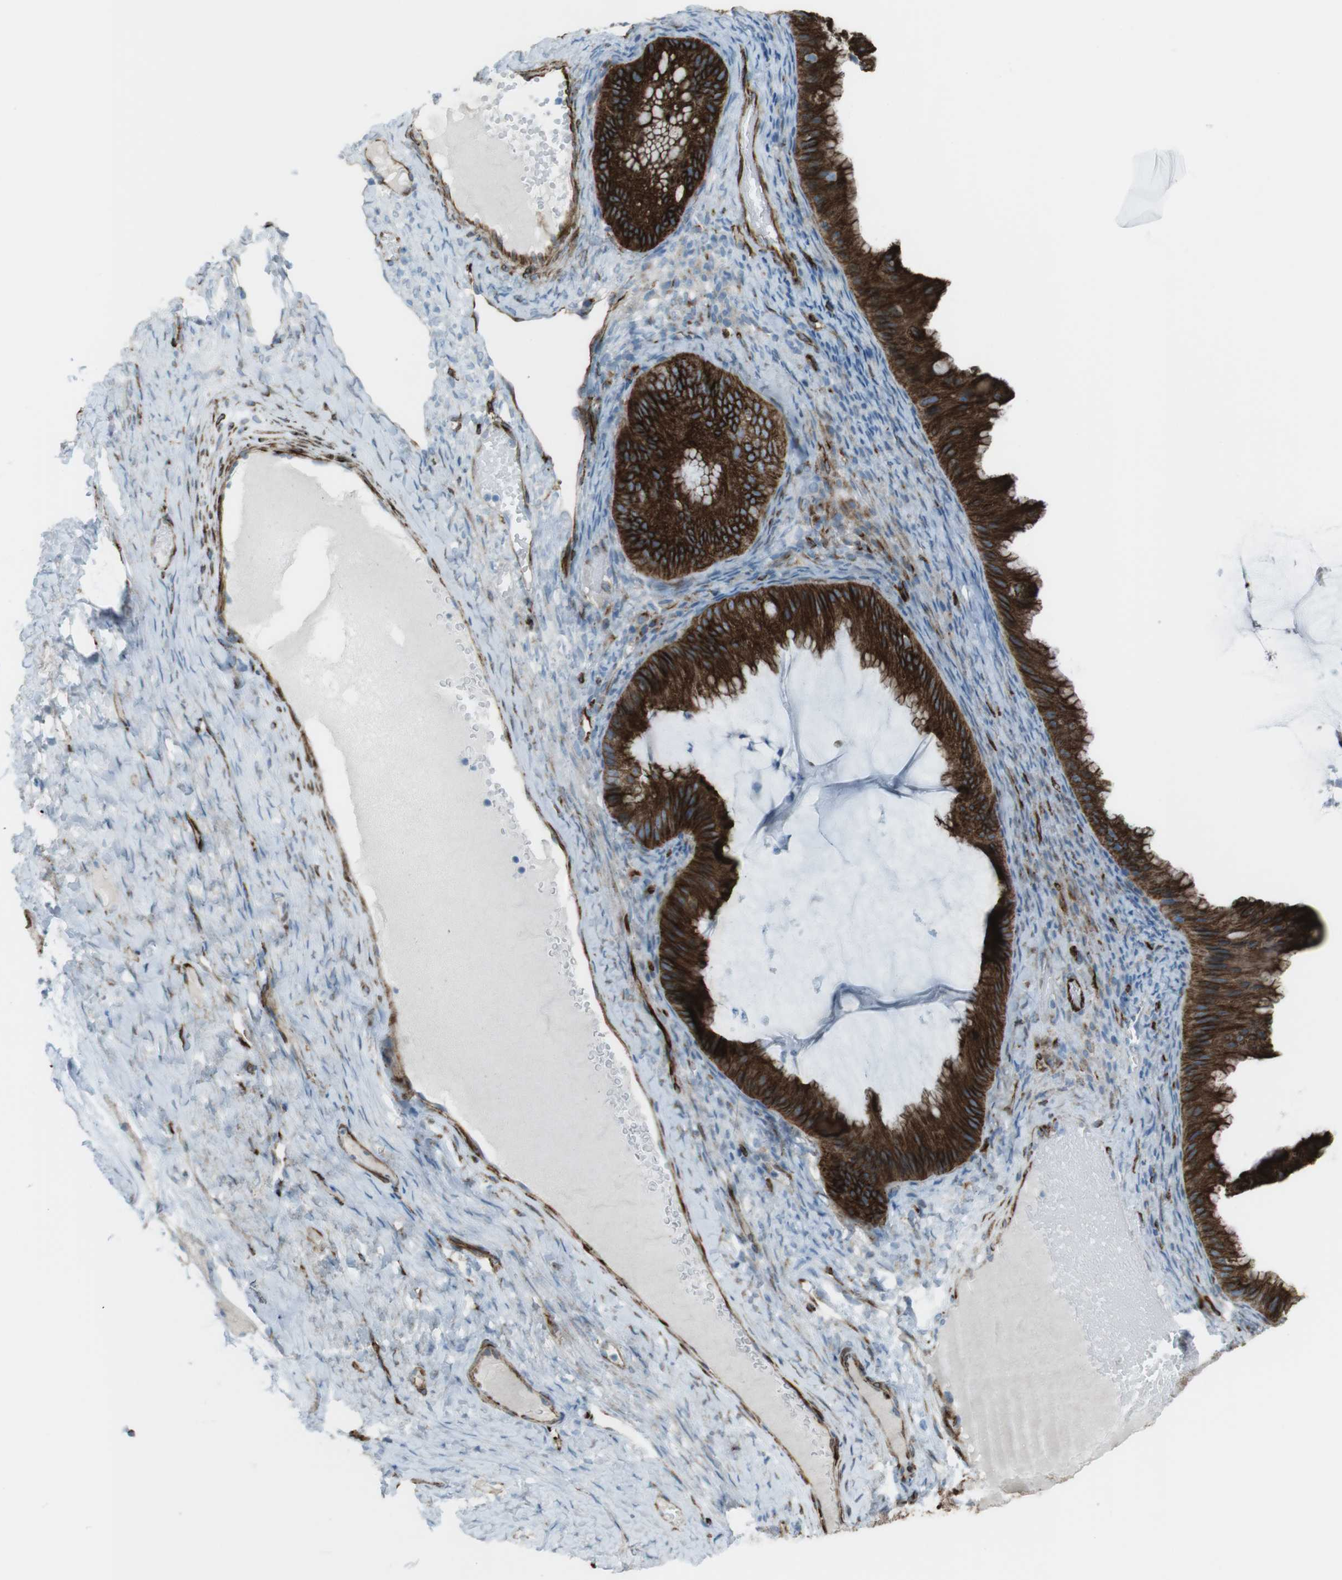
{"staining": {"intensity": "strong", "quantity": ">75%", "location": "cytoplasmic/membranous"}, "tissue": "ovarian cancer", "cell_type": "Tumor cells", "image_type": "cancer", "snomed": [{"axis": "morphology", "description": "Cystadenocarcinoma, mucinous, NOS"}, {"axis": "topography", "description": "Ovary"}], "caption": "Ovarian cancer was stained to show a protein in brown. There is high levels of strong cytoplasmic/membranous positivity in about >75% of tumor cells. The protein is shown in brown color, while the nuclei are stained blue.", "gene": "TUBB2A", "patient": {"sex": "female", "age": 61}}